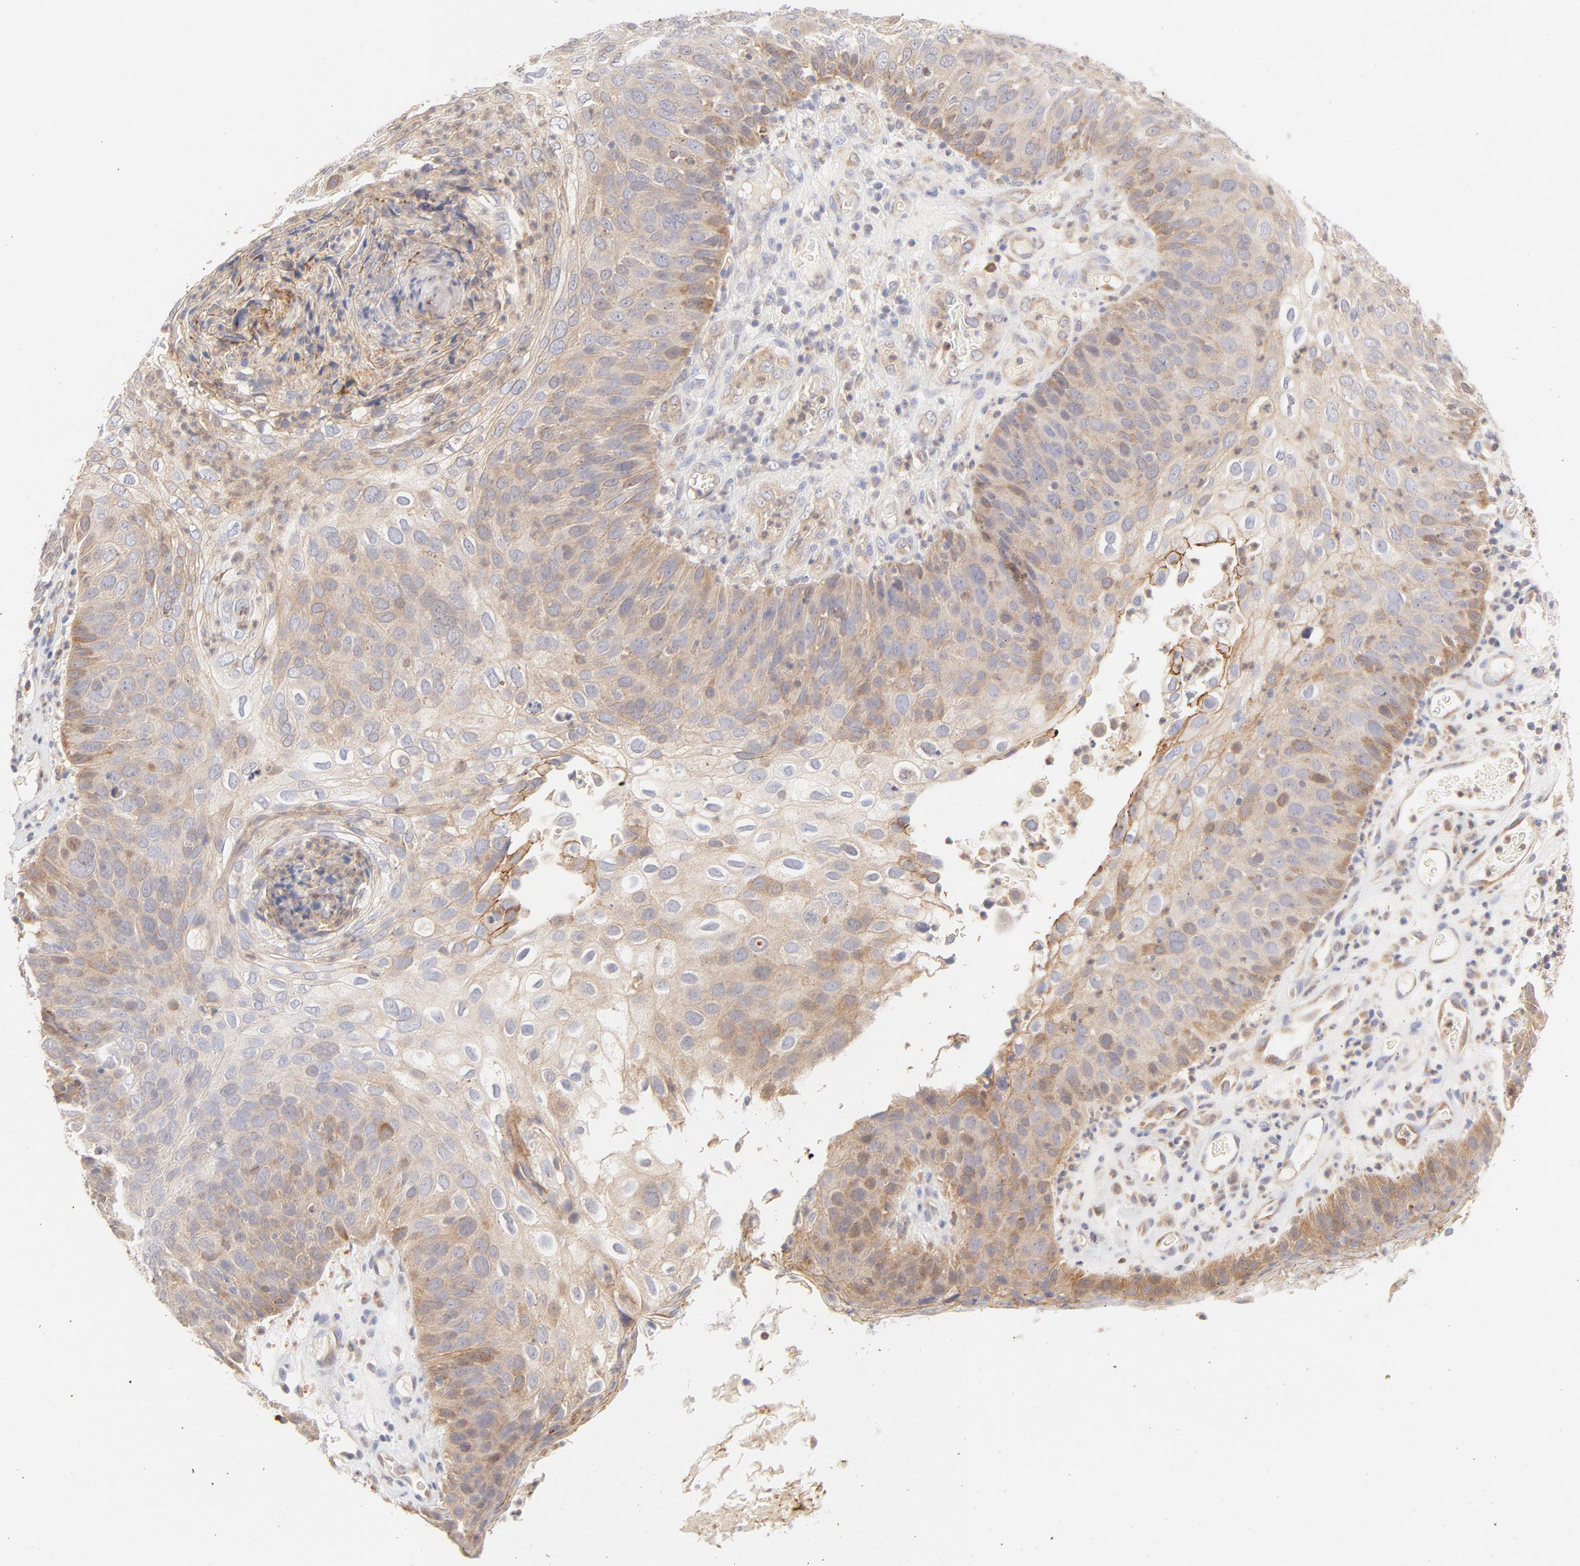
{"staining": {"intensity": "moderate", "quantity": ">75%", "location": "cytoplasmic/membranous"}, "tissue": "skin cancer", "cell_type": "Tumor cells", "image_type": "cancer", "snomed": [{"axis": "morphology", "description": "Squamous cell carcinoma, NOS"}, {"axis": "topography", "description": "Skin"}], "caption": "This image exhibits immunohistochemistry (IHC) staining of squamous cell carcinoma (skin), with medium moderate cytoplasmic/membranous staining in about >75% of tumor cells.", "gene": "RPS6KA1", "patient": {"sex": "male", "age": 87}}